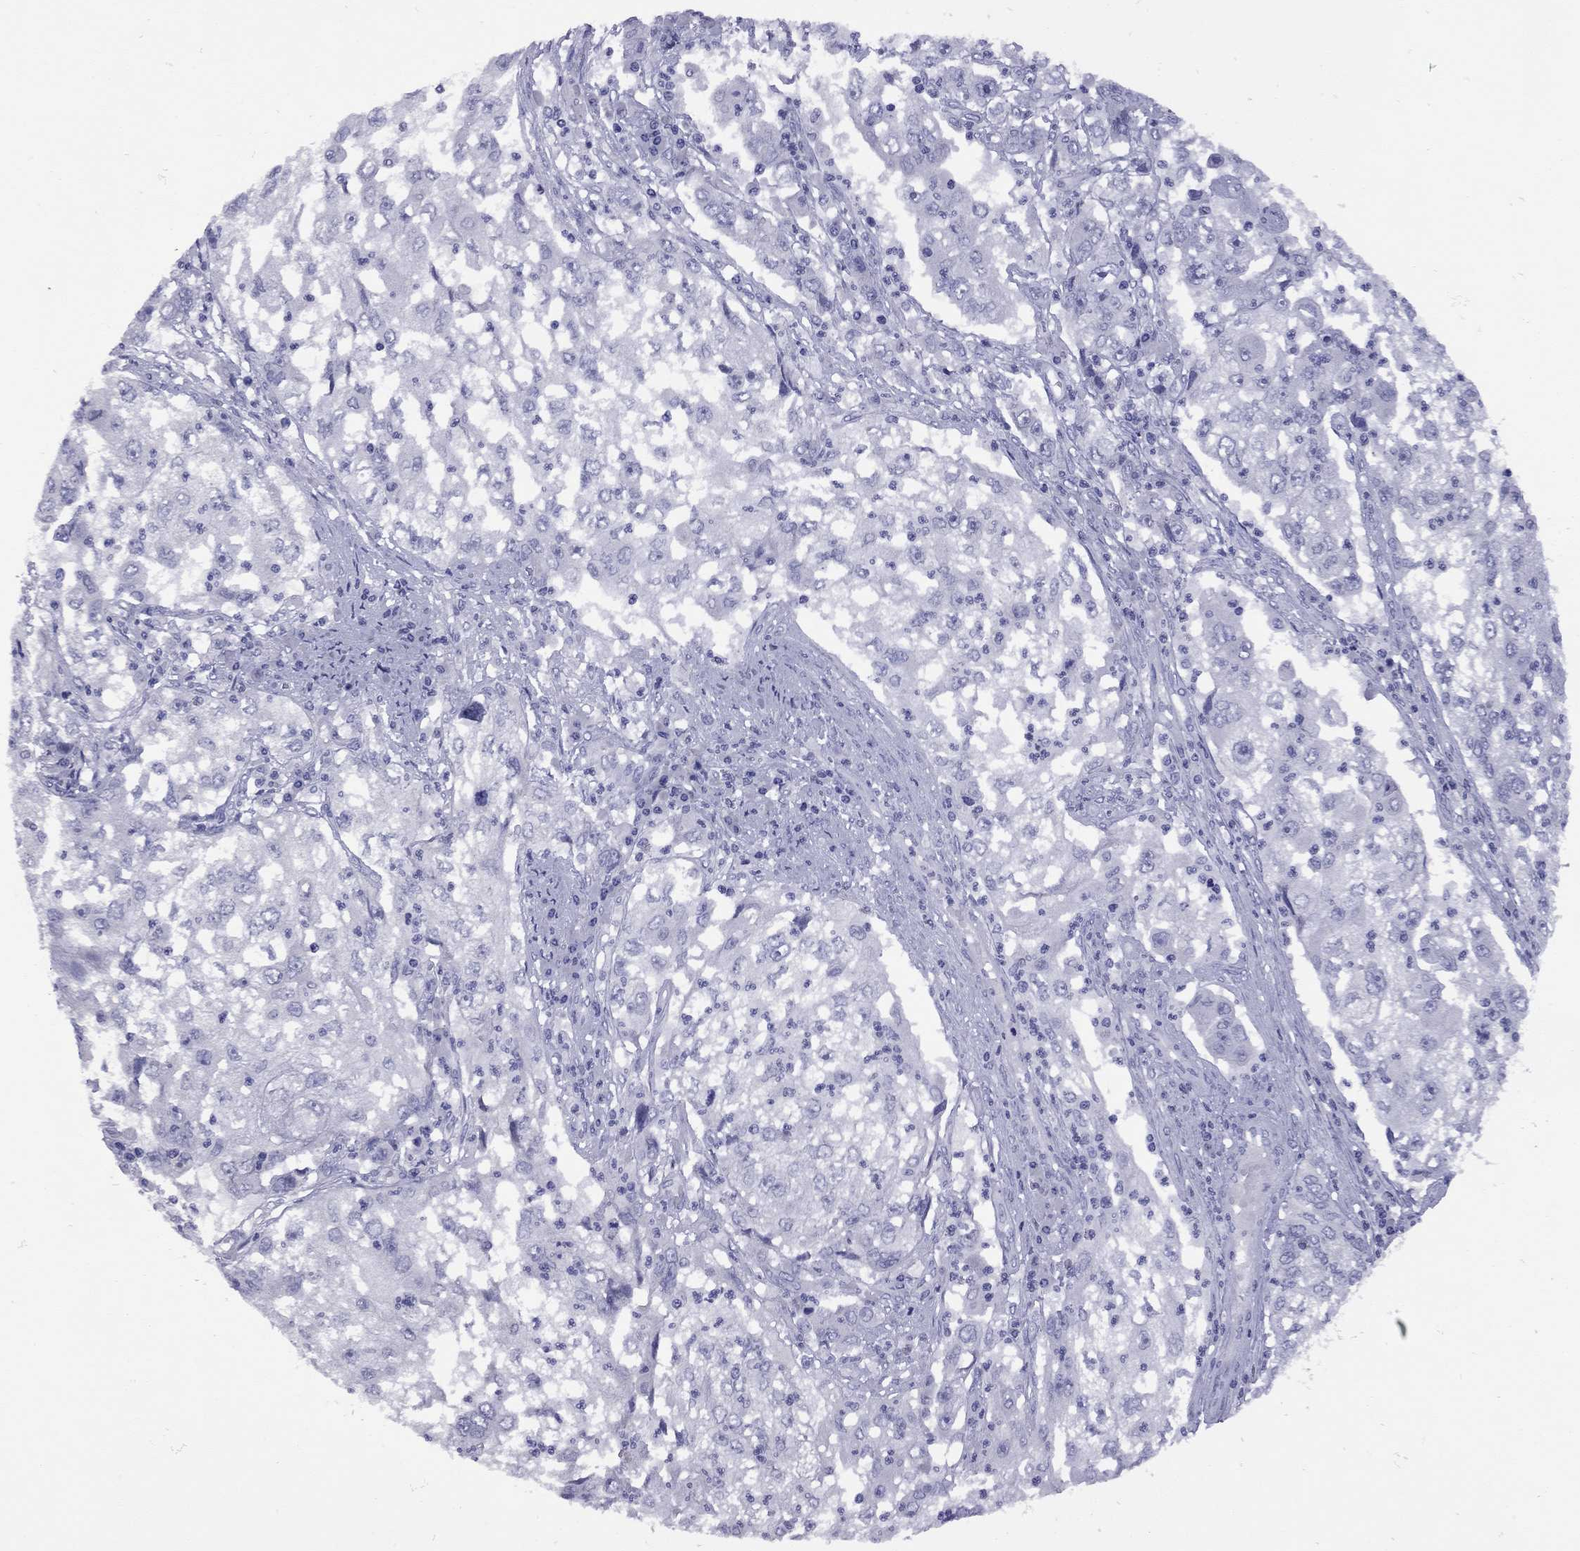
{"staining": {"intensity": "negative", "quantity": "none", "location": "none"}, "tissue": "cervical cancer", "cell_type": "Tumor cells", "image_type": "cancer", "snomed": [{"axis": "morphology", "description": "Squamous cell carcinoma, NOS"}, {"axis": "topography", "description": "Cervix"}], "caption": "Histopathology image shows no protein positivity in tumor cells of cervical squamous cell carcinoma tissue. (DAB (3,3'-diaminobenzidine) immunohistochemistry with hematoxylin counter stain).", "gene": "EPPIN", "patient": {"sex": "female", "age": 36}}